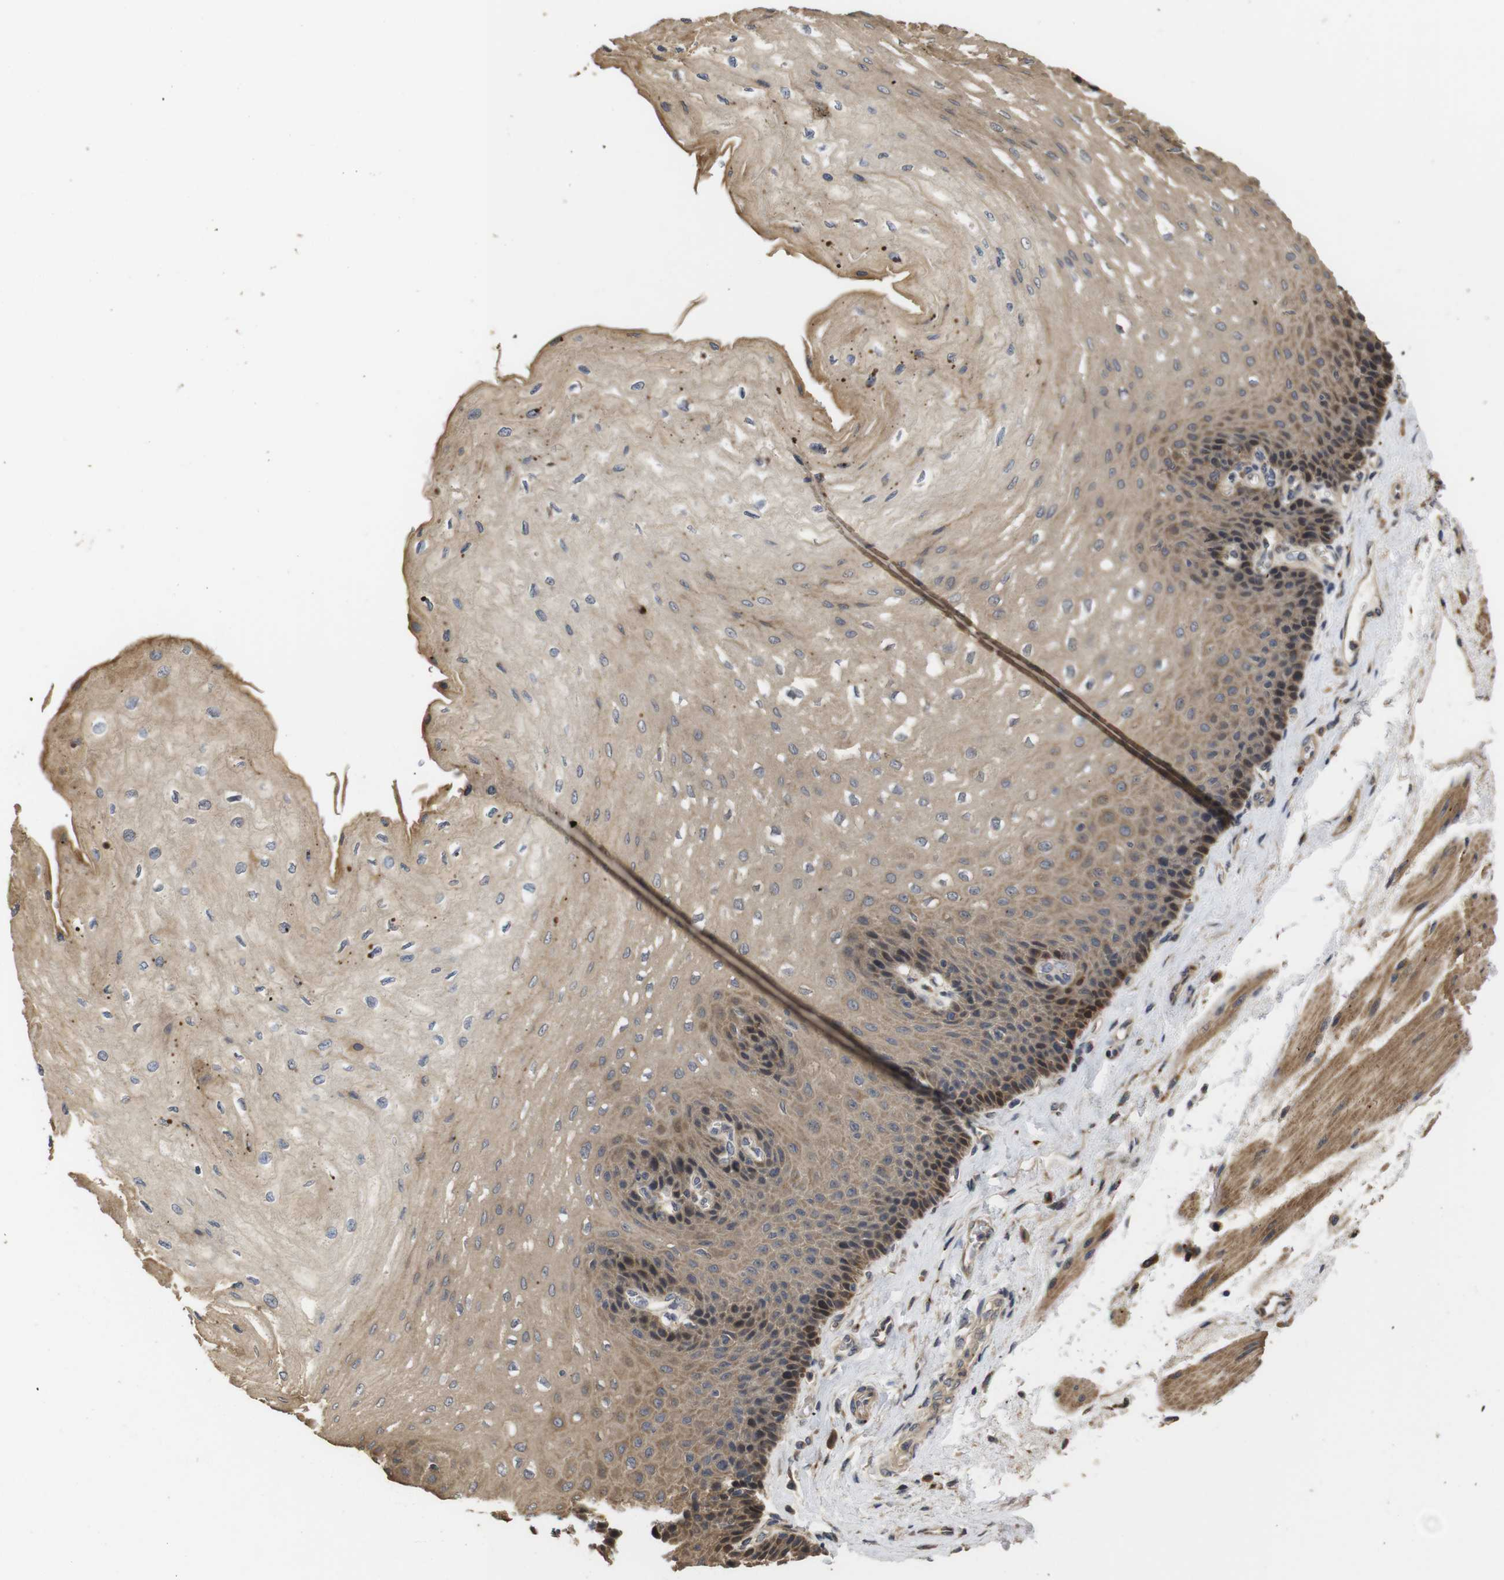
{"staining": {"intensity": "moderate", "quantity": ">75%", "location": "cytoplasmic/membranous"}, "tissue": "esophagus", "cell_type": "Squamous epithelial cells", "image_type": "normal", "snomed": [{"axis": "morphology", "description": "Normal tissue, NOS"}, {"axis": "topography", "description": "Esophagus"}], "caption": "A photomicrograph of esophagus stained for a protein demonstrates moderate cytoplasmic/membranous brown staining in squamous epithelial cells.", "gene": "PTPN14", "patient": {"sex": "female", "age": 72}}